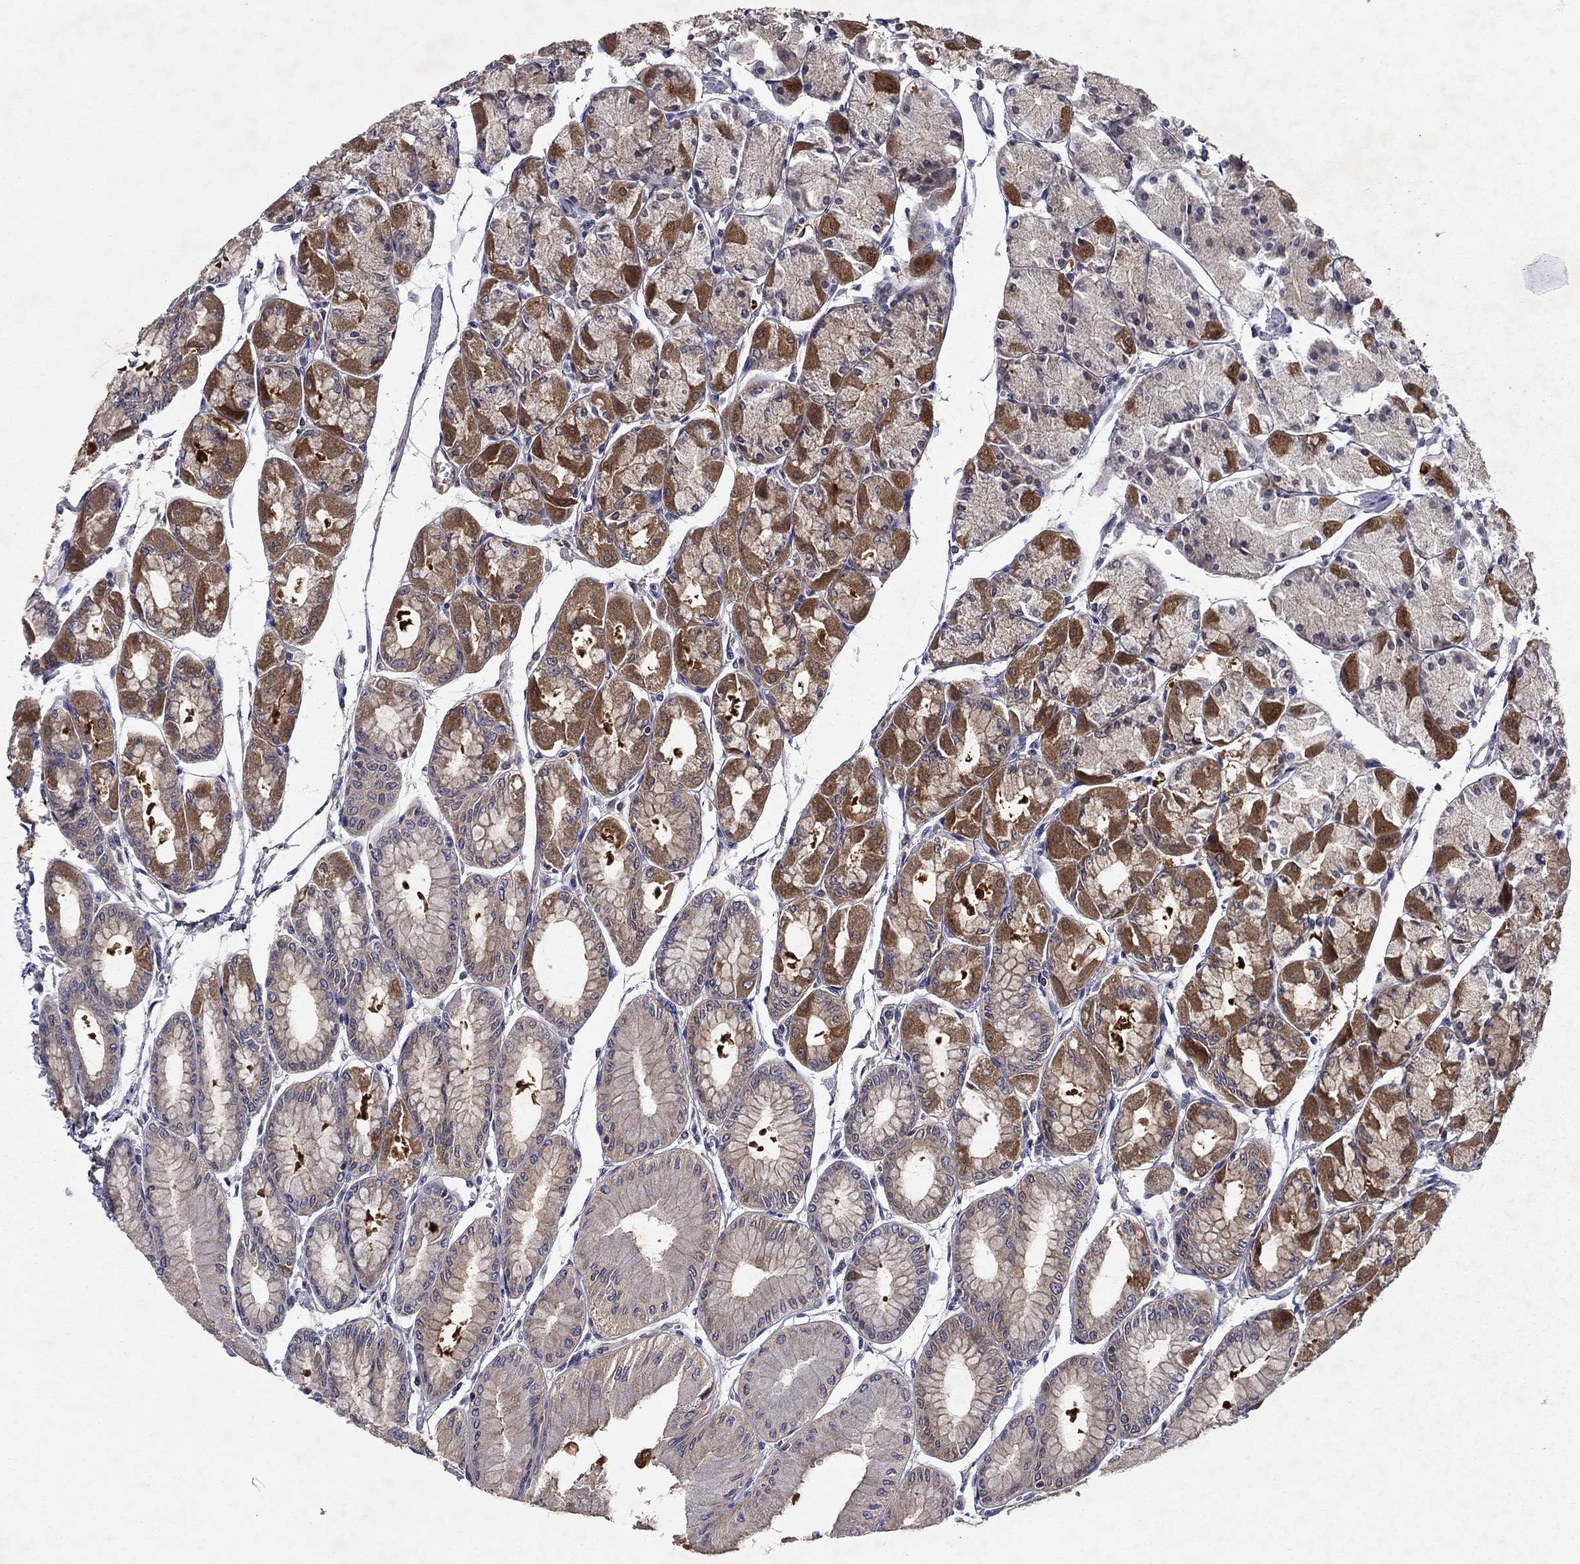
{"staining": {"intensity": "moderate", "quantity": ">75%", "location": "cytoplasmic/membranous"}, "tissue": "stomach", "cell_type": "Glandular cells", "image_type": "normal", "snomed": [{"axis": "morphology", "description": "Normal tissue, NOS"}, {"axis": "topography", "description": "Stomach, upper"}], "caption": "Brown immunohistochemical staining in benign stomach displays moderate cytoplasmic/membranous positivity in about >75% of glandular cells.", "gene": "GLTP", "patient": {"sex": "male", "age": 60}}